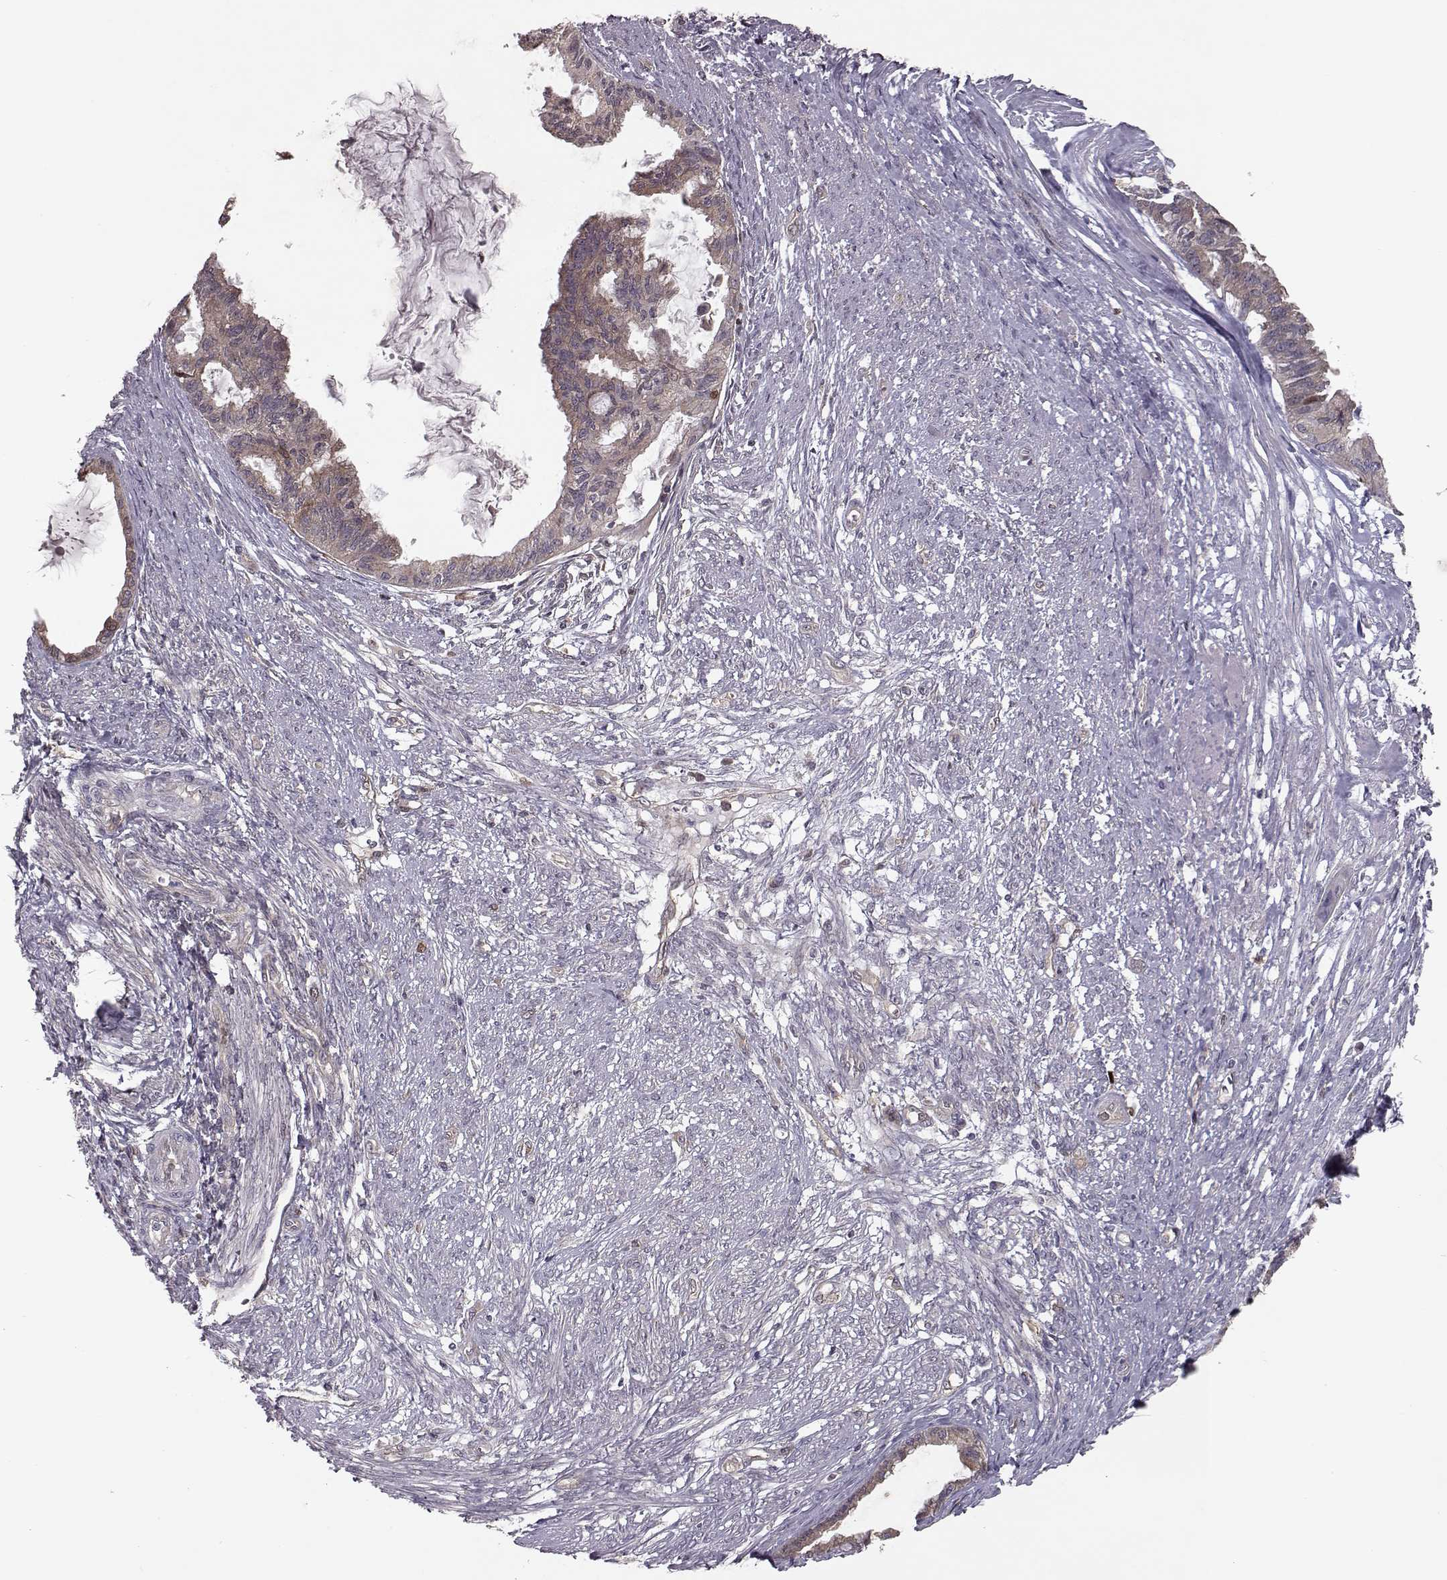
{"staining": {"intensity": "weak", "quantity": ">75%", "location": "cytoplasmic/membranous"}, "tissue": "endometrial cancer", "cell_type": "Tumor cells", "image_type": "cancer", "snomed": [{"axis": "morphology", "description": "Adenocarcinoma, NOS"}, {"axis": "topography", "description": "Endometrium"}], "caption": "Endometrial cancer stained with a brown dye displays weak cytoplasmic/membranous positive expression in approximately >75% of tumor cells.", "gene": "RANBP1", "patient": {"sex": "female", "age": 86}}